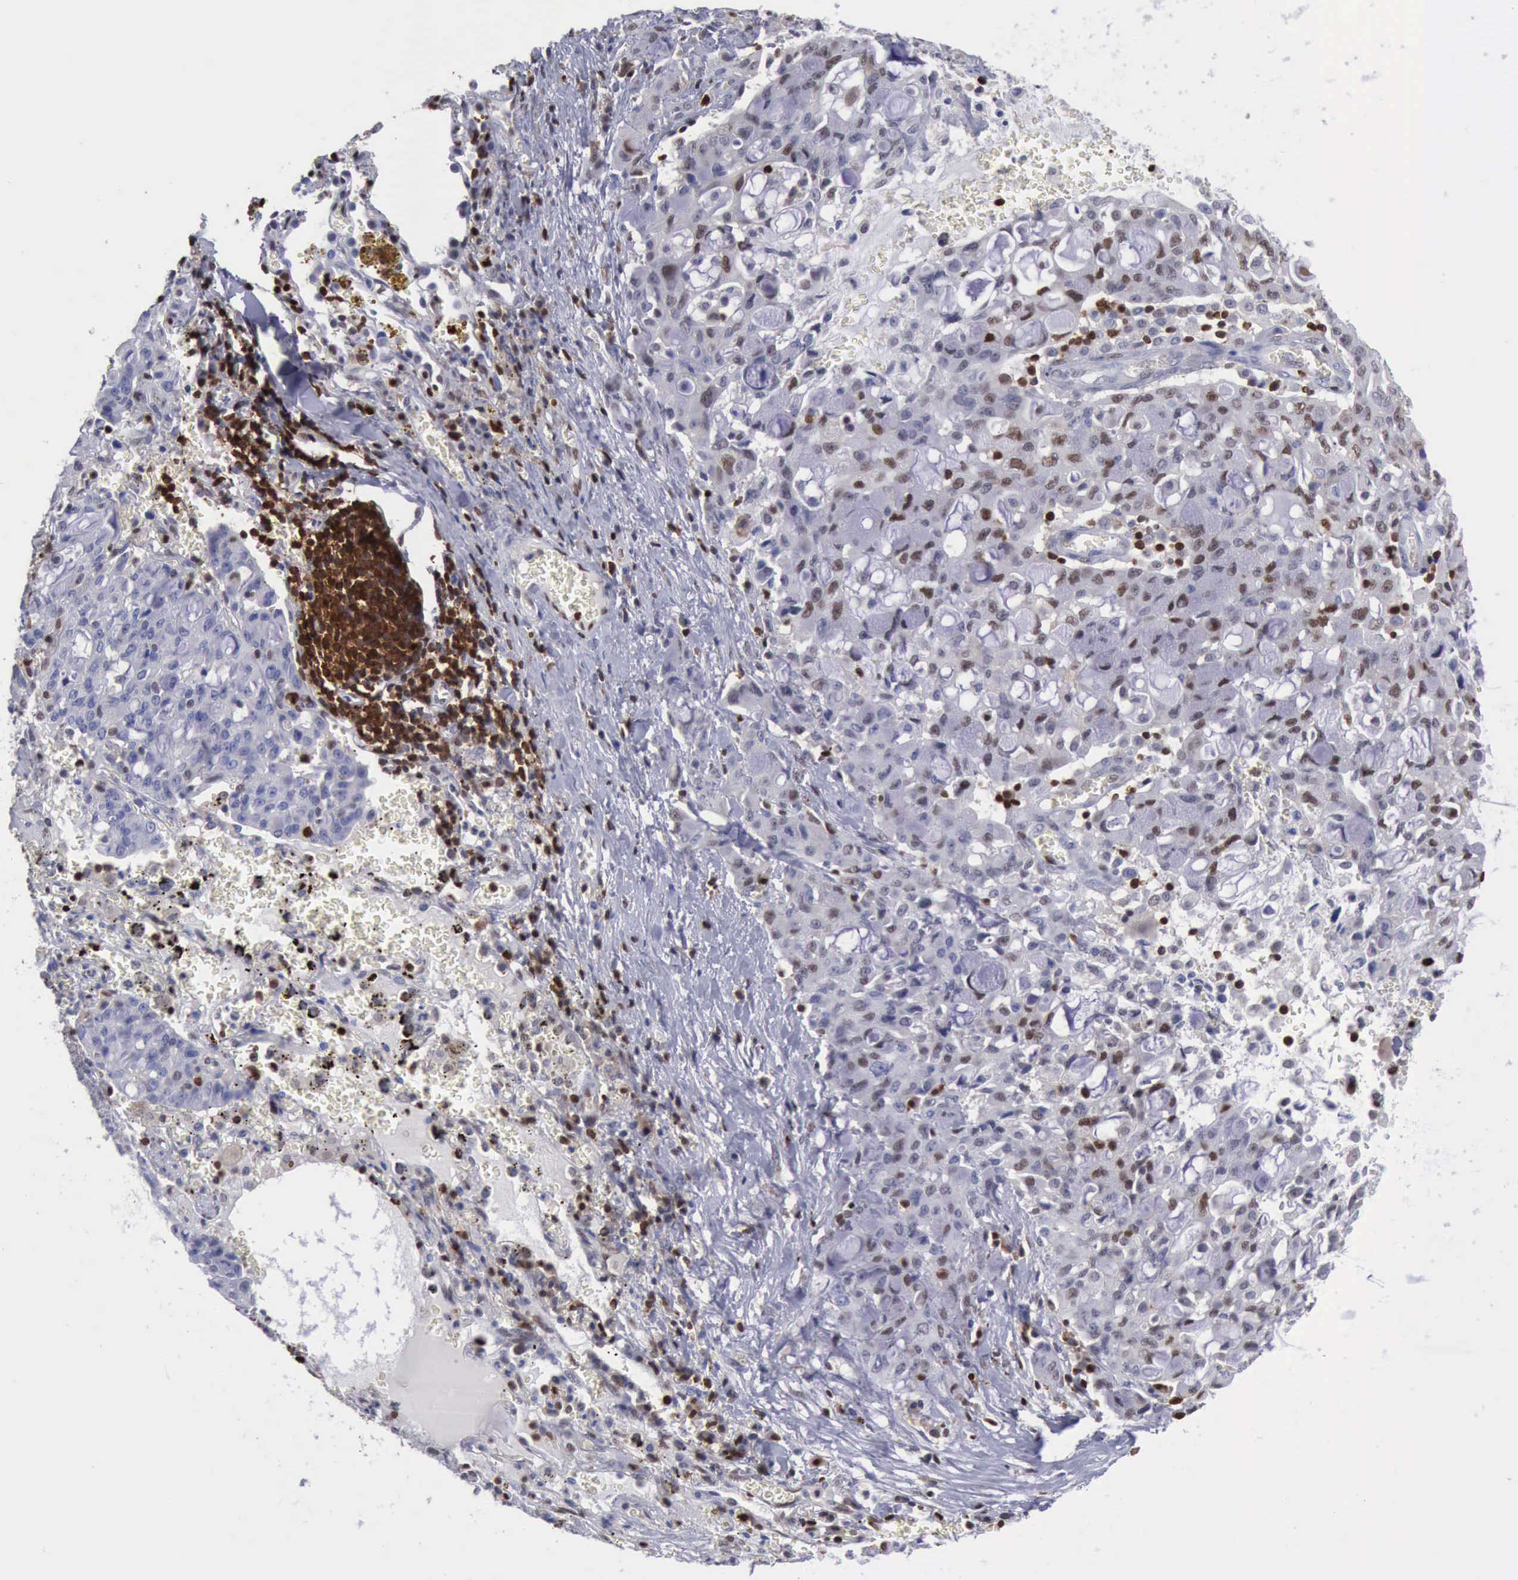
{"staining": {"intensity": "negative", "quantity": "none", "location": "none"}, "tissue": "lung cancer", "cell_type": "Tumor cells", "image_type": "cancer", "snomed": [{"axis": "morphology", "description": "Adenocarcinoma, NOS"}, {"axis": "topography", "description": "Lung"}], "caption": "Tumor cells show no significant expression in lung cancer (adenocarcinoma).", "gene": "PDCD4", "patient": {"sex": "female", "age": 44}}